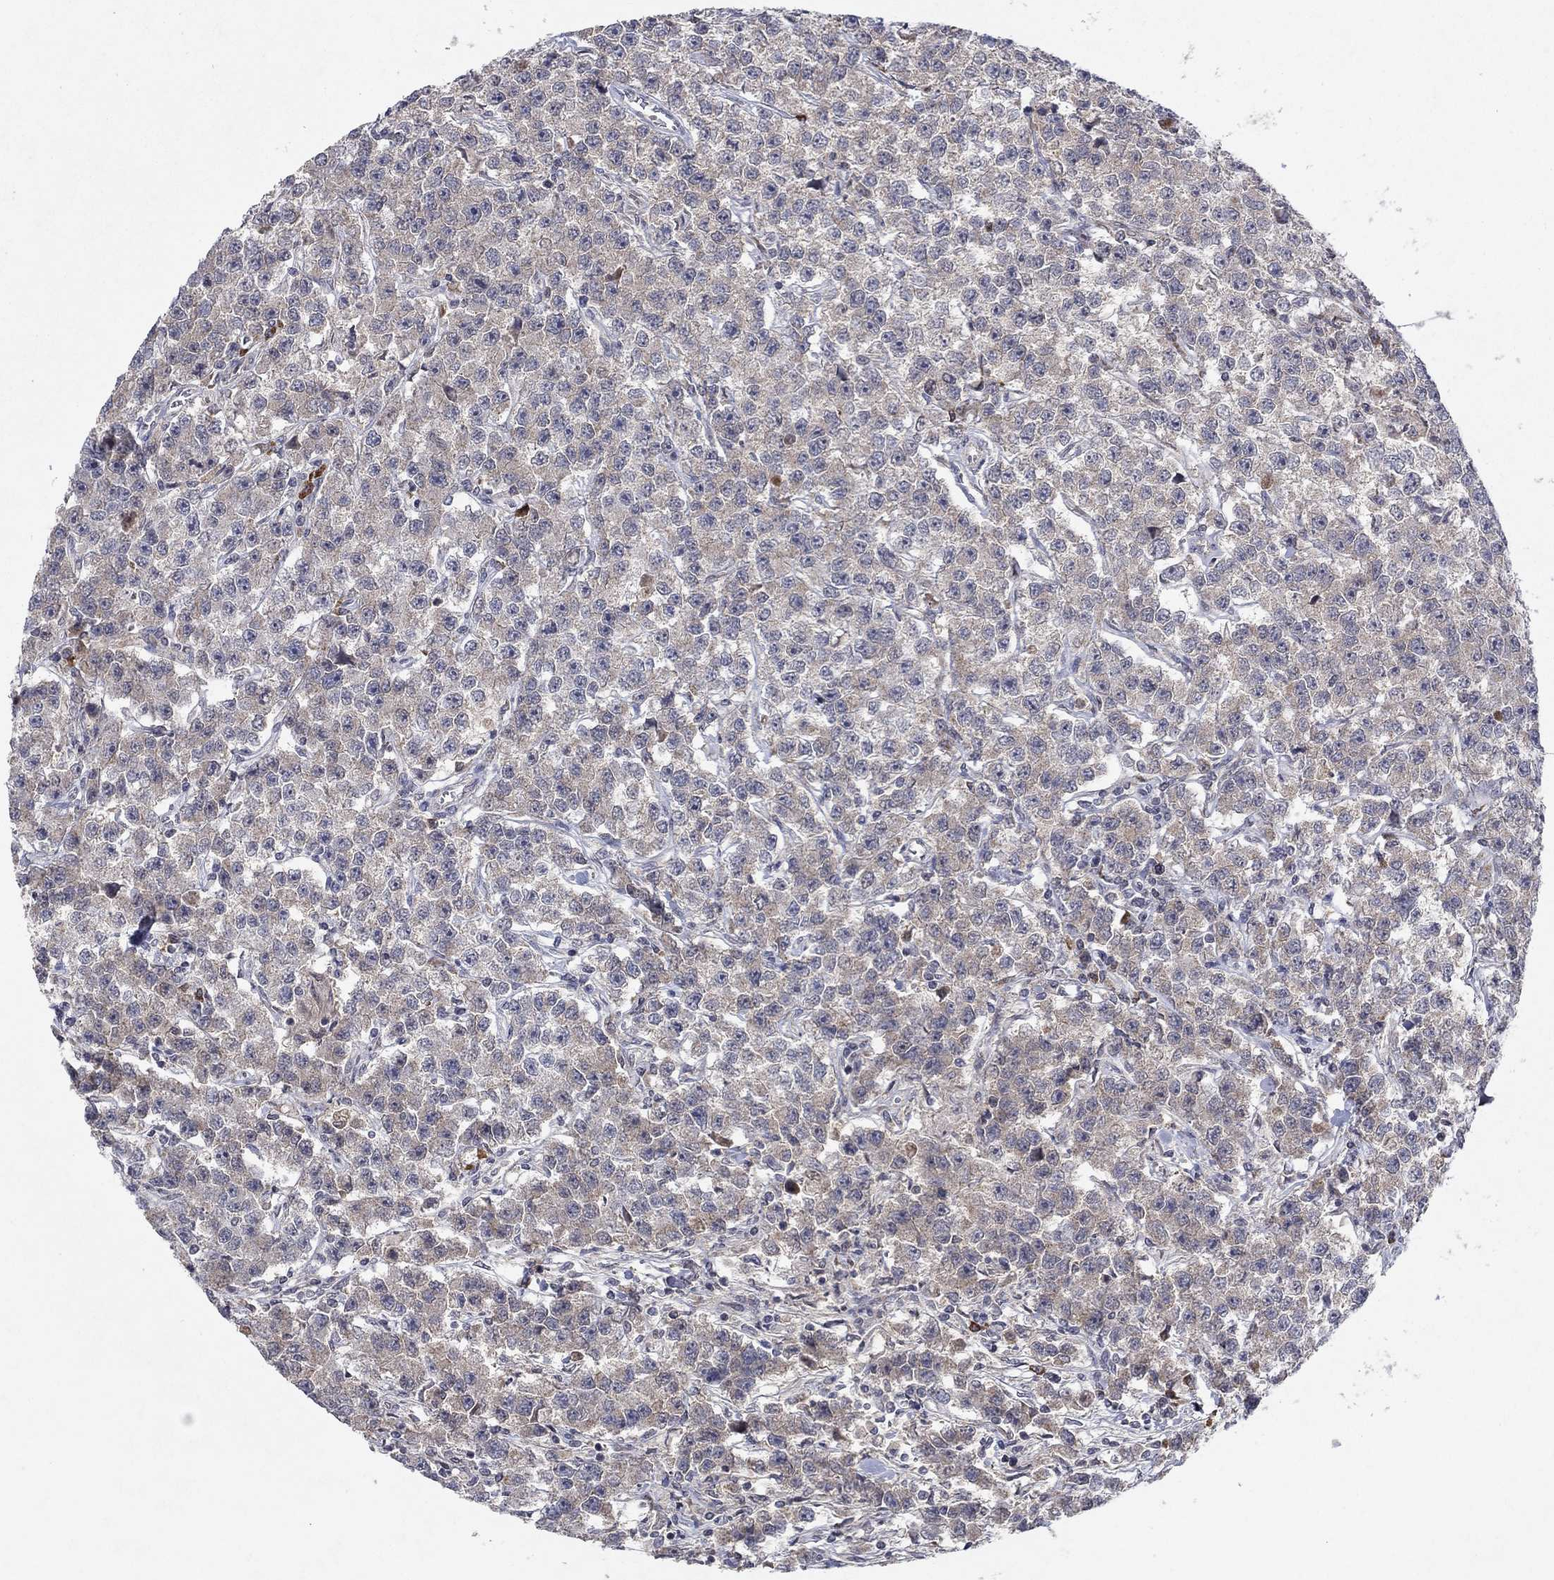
{"staining": {"intensity": "negative", "quantity": "none", "location": "none"}, "tissue": "testis cancer", "cell_type": "Tumor cells", "image_type": "cancer", "snomed": [{"axis": "morphology", "description": "Seminoma, NOS"}, {"axis": "topography", "description": "Testis"}], "caption": "This is a histopathology image of IHC staining of seminoma (testis), which shows no expression in tumor cells. (DAB immunohistochemistry (IHC) with hematoxylin counter stain).", "gene": "IL4", "patient": {"sex": "male", "age": 59}}